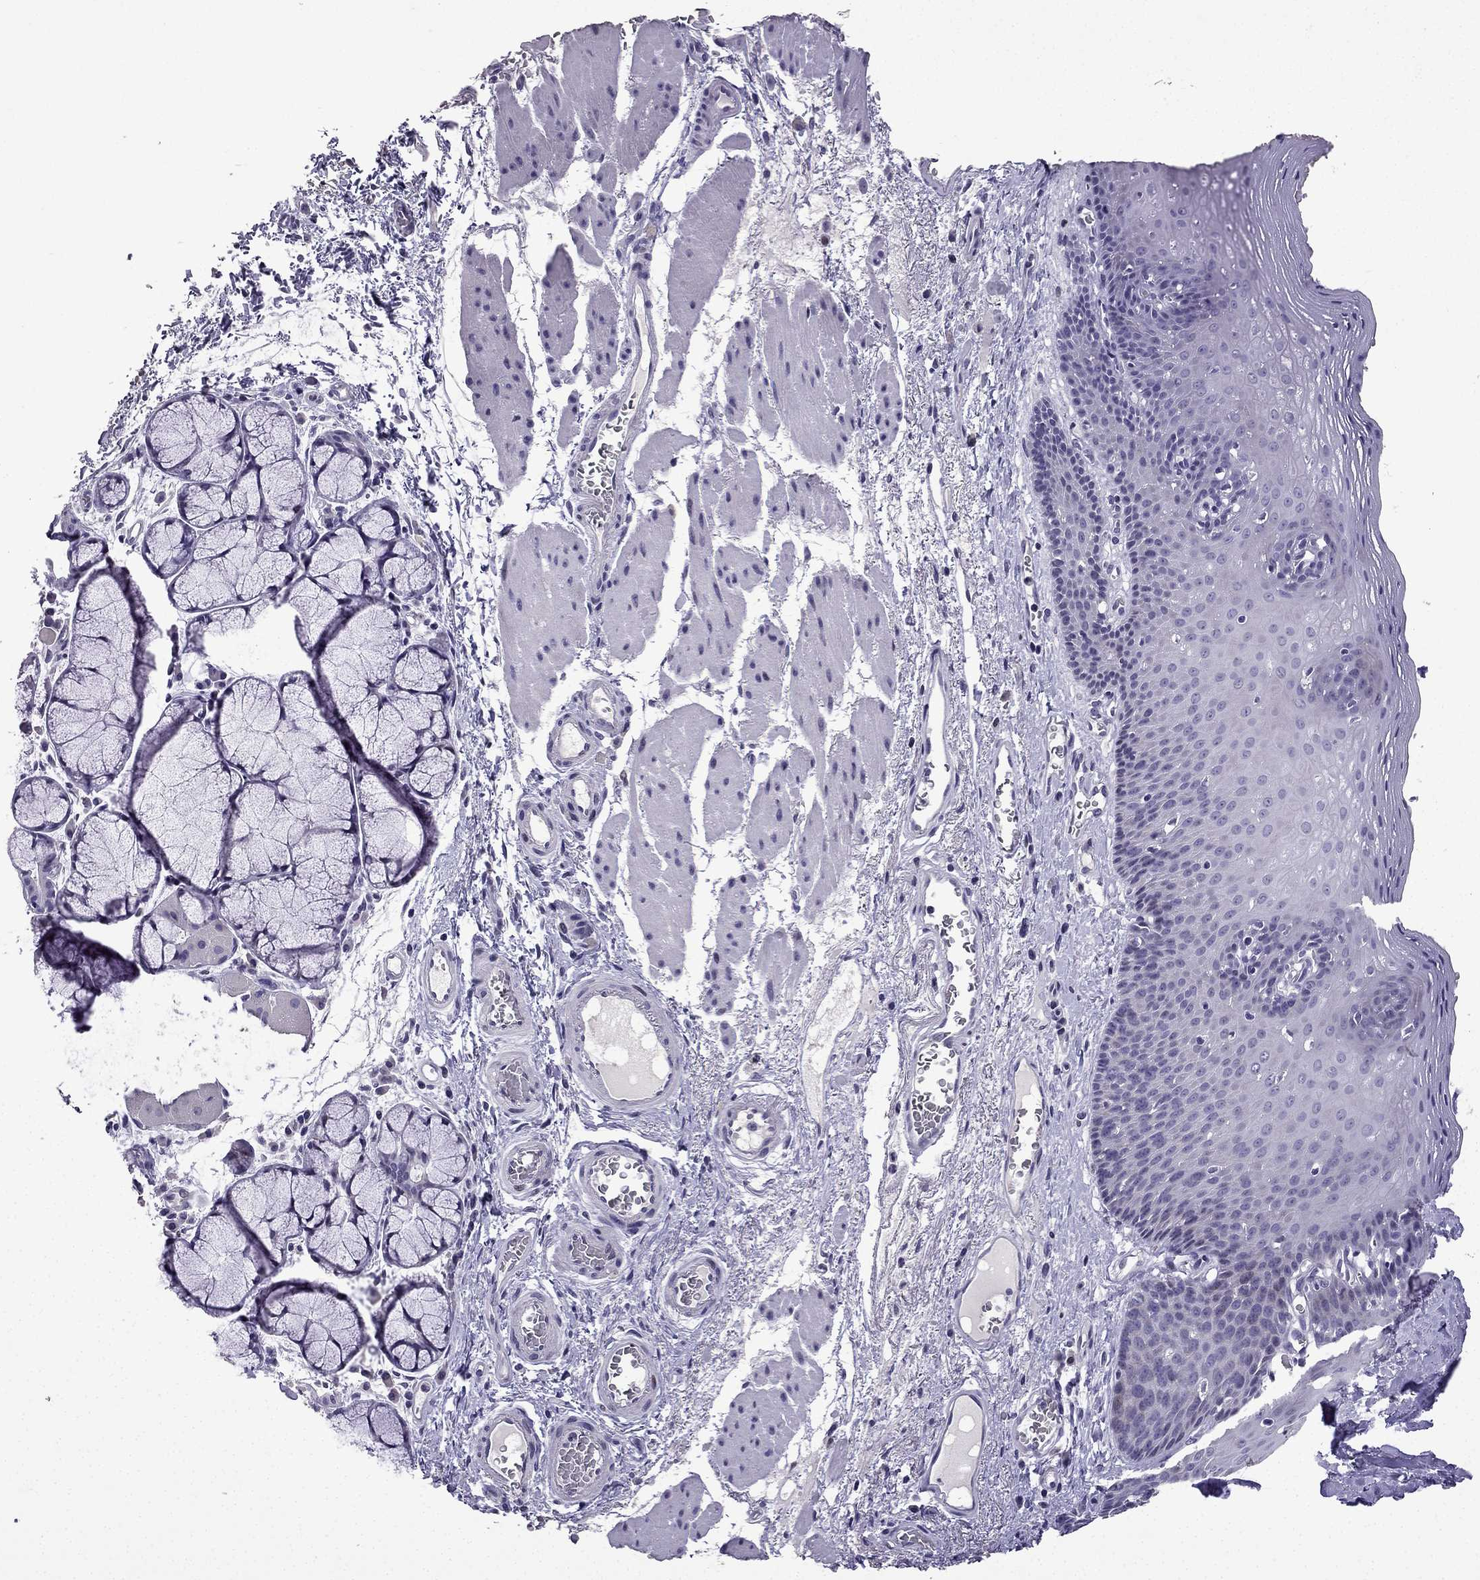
{"staining": {"intensity": "negative", "quantity": "none", "location": "none"}, "tissue": "esophagus", "cell_type": "Squamous epithelial cells", "image_type": "normal", "snomed": [{"axis": "morphology", "description": "Normal tissue, NOS"}, {"axis": "topography", "description": "Esophagus"}], "caption": "High power microscopy photomicrograph of an immunohistochemistry (IHC) image of benign esophagus, revealing no significant staining in squamous epithelial cells.", "gene": "TTN", "patient": {"sex": "male", "age": 76}}